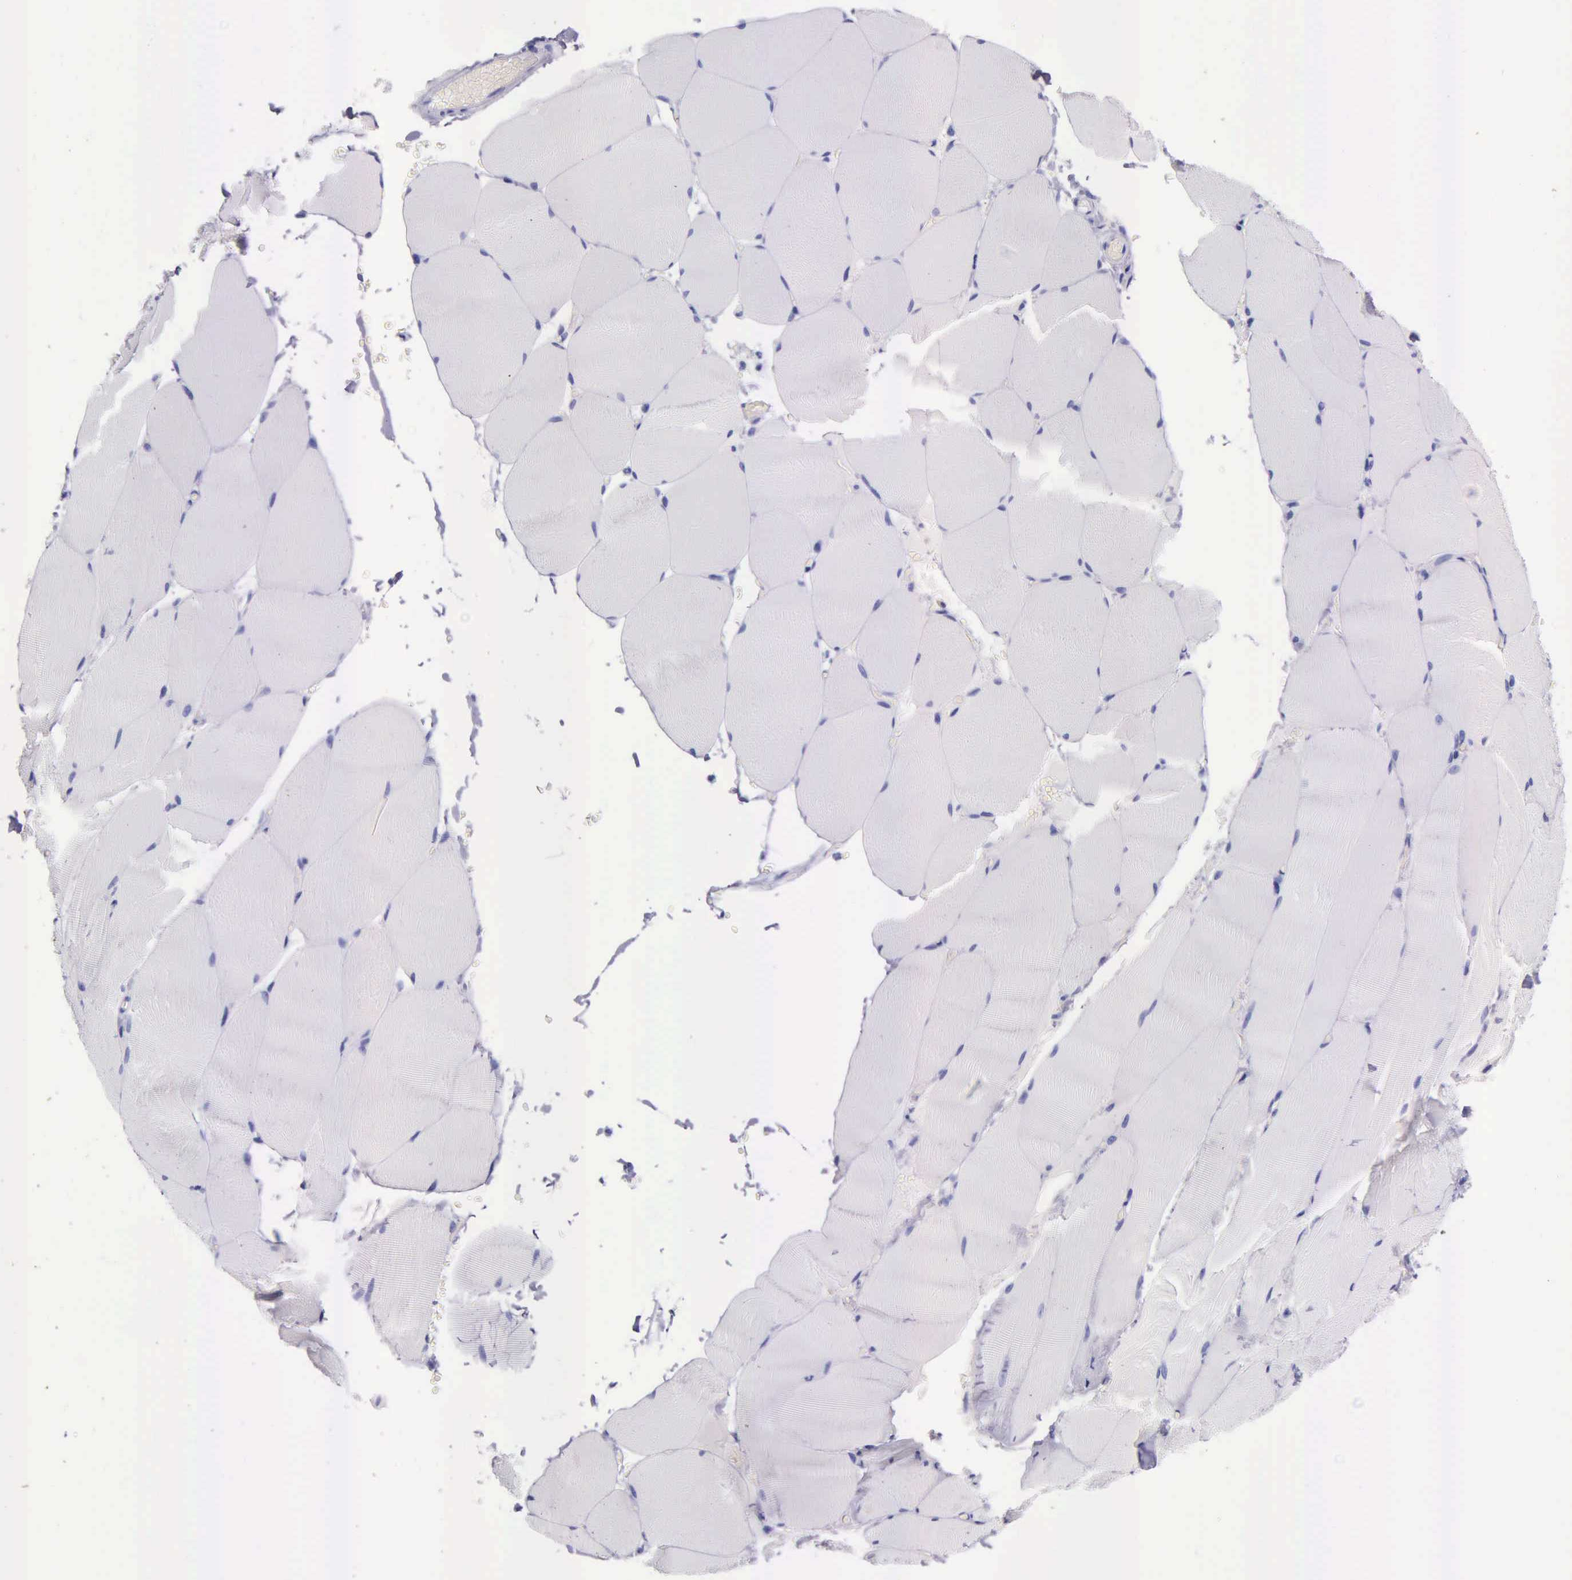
{"staining": {"intensity": "negative", "quantity": "none", "location": "none"}, "tissue": "skeletal muscle", "cell_type": "Myocytes", "image_type": "normal", "snomed": [{"axis": "morphology", "description": "Normal tissue, NOS"}, {"axis": "topography", "description": "Skeletal muscle"}], "caption": "The histopathology image demonstrates no staining of myocytes in unremarkable skeletal muscle. (DAB (3,3'-diaminobenzidine) immunohistochemistry with hematoxylin counter stain).", "gene": "KLK2", "patient": {"sex": "male", "age": 71}}